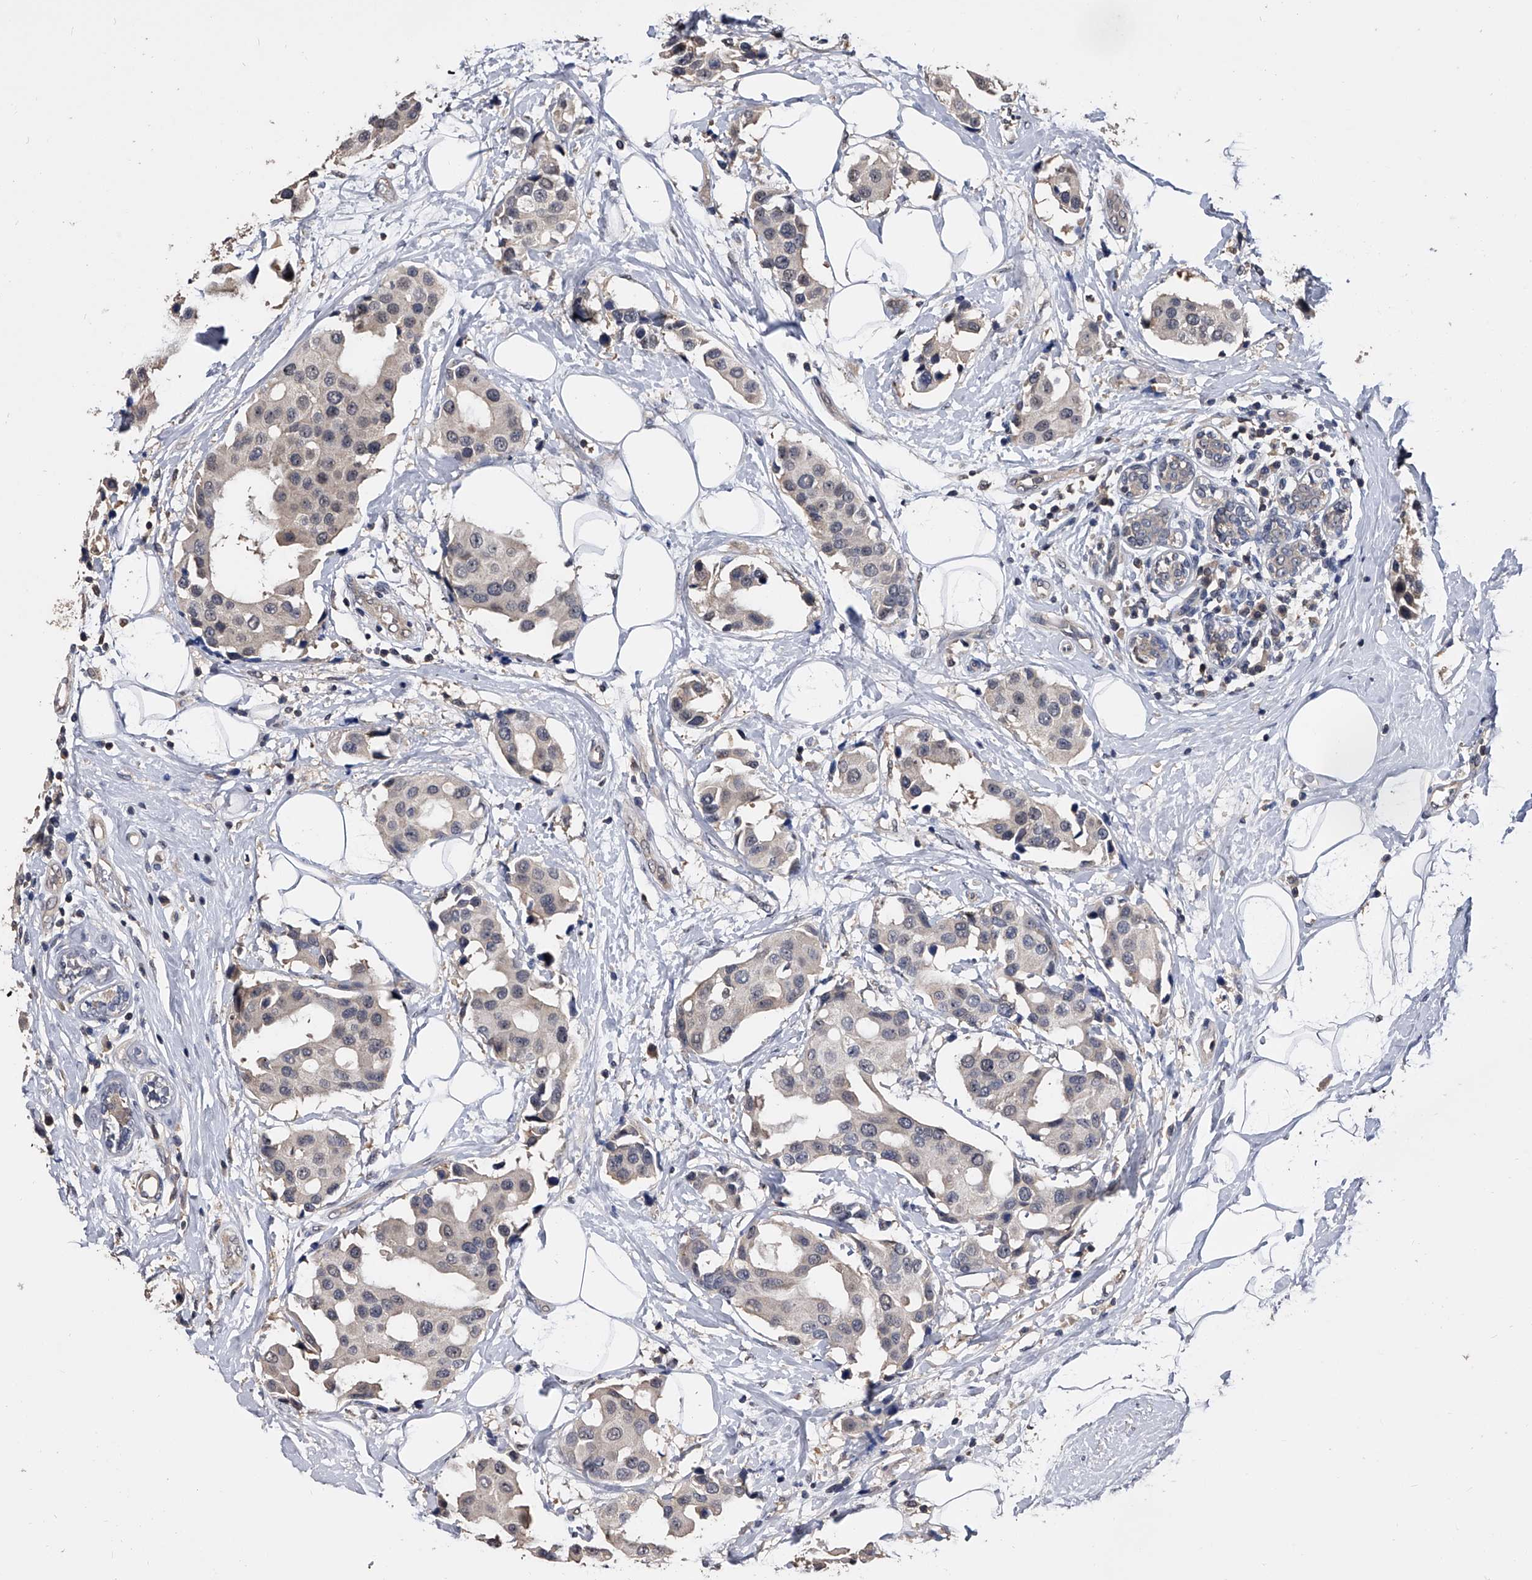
{"staining": {"intensity": "negative", "quantity": "none", "location": "none"}, "tissue": "breast cancer", "cell_type": "Tumor cells", "image_type": "cancer", "snomed": [{"axis": "morphology", "description": "Normal tissue, NOS"}, {"axis": "morphology", "description": "Duct carcinoma"}, {"axis": "topography", "description": "Breast"}], "caption": "Tumor cells are negative for brown protein staining in breast intraductal carcinoma.", "gene": "EFCAB7", "patient": {"sex": "female", "age": 39}}